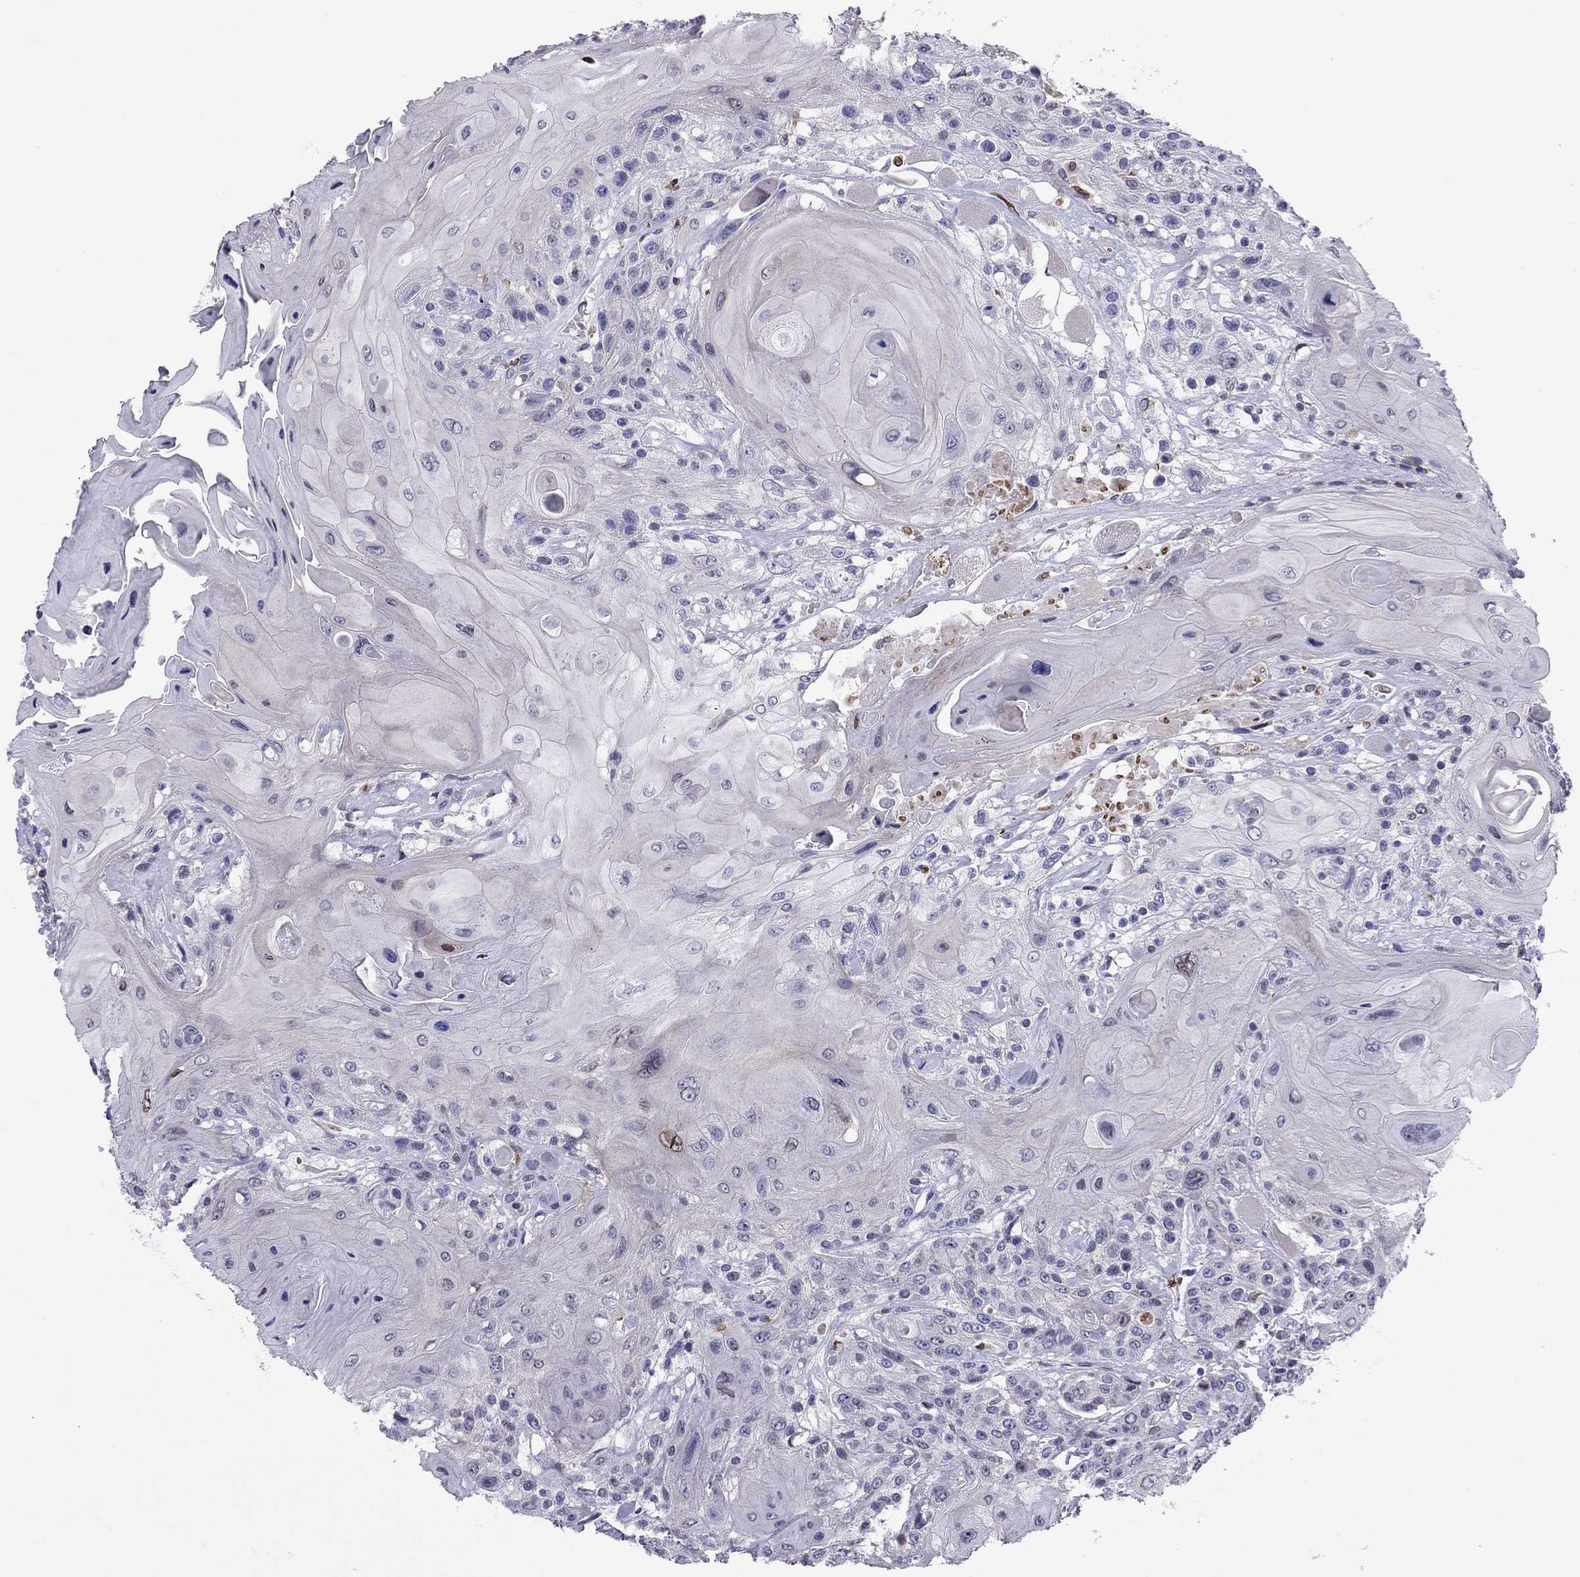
{"staining": {"intensity": "negative", "quantity": "none", "location": "none"}, "tissue": "head and neck cancer", "cell_type": "Tumor cells", "image_type": "cancer", "snomed": [{"axis": "morphology", "description": "Squamous cell carcinoma, NOS"}, {"axis": "topography", "description": "Head-Neck"}], "caption": "Tumor cells are negative for protein expression in human squamous cell carcinoma (head and neck).", "gene": "ADORA2A", "patient": {"sex": "female", "age": 59}}